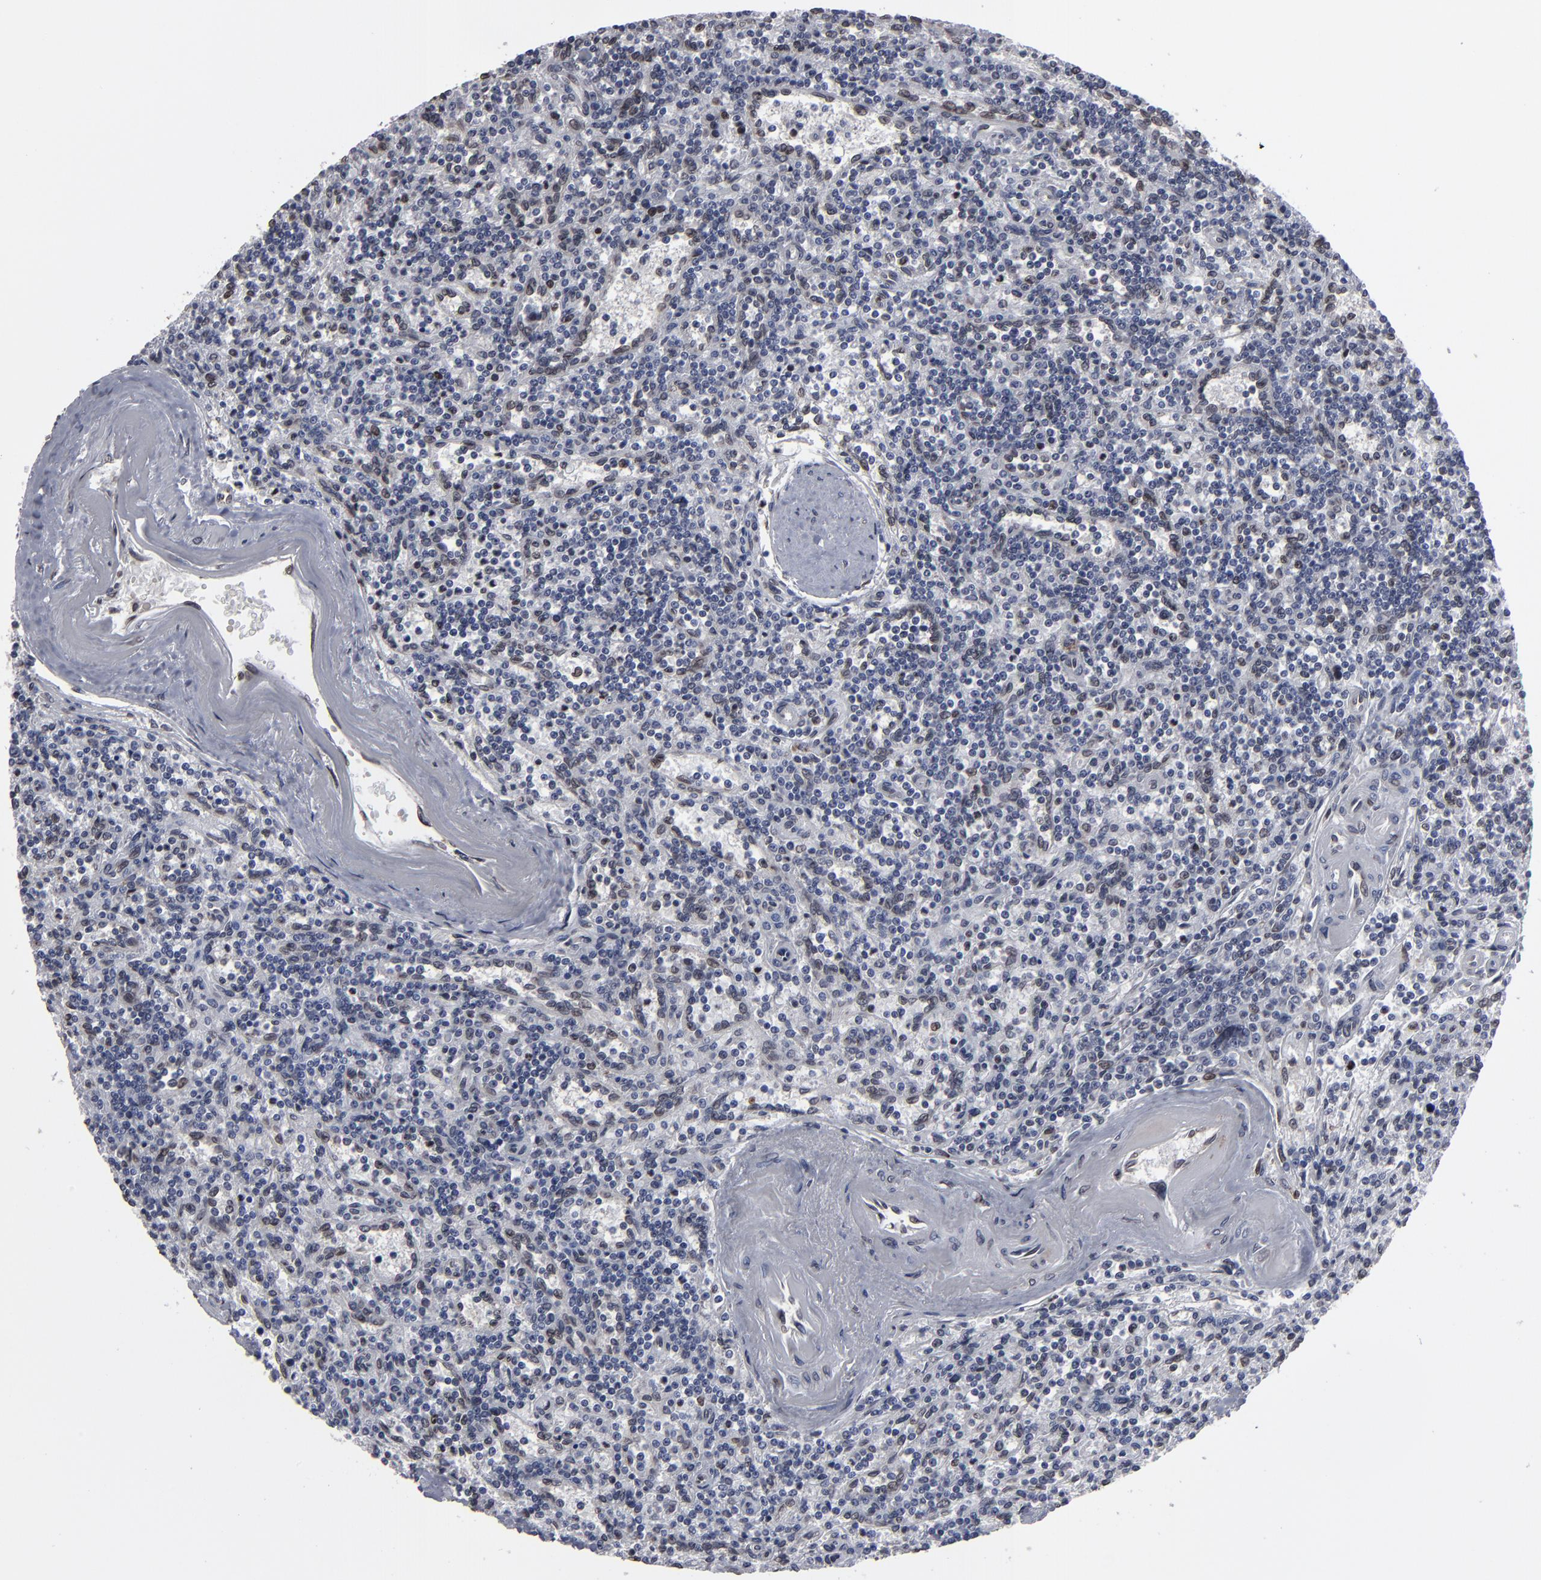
{"staining": {"intensity": "negative", "quantity": "none", "location": "none"}, "tissue": "lymphoma", "cell_type": "Tumor cells", "image_type": "cancer", "snomed": [{"axis": "morphology", "description": "Malignant lymphoma, non-Hodgkin's type, Low grade"}, {"axis": "topography", "description": "Spleen"}], "caption": "Tumor cells show no significant protein staining in lymphoma. The staining is performed using DAB brown chromogen with nuclei counter-stained in using hematoxylin.", "gene": "BAZ1A", "patient": {"sex": "male", "age": 73}}